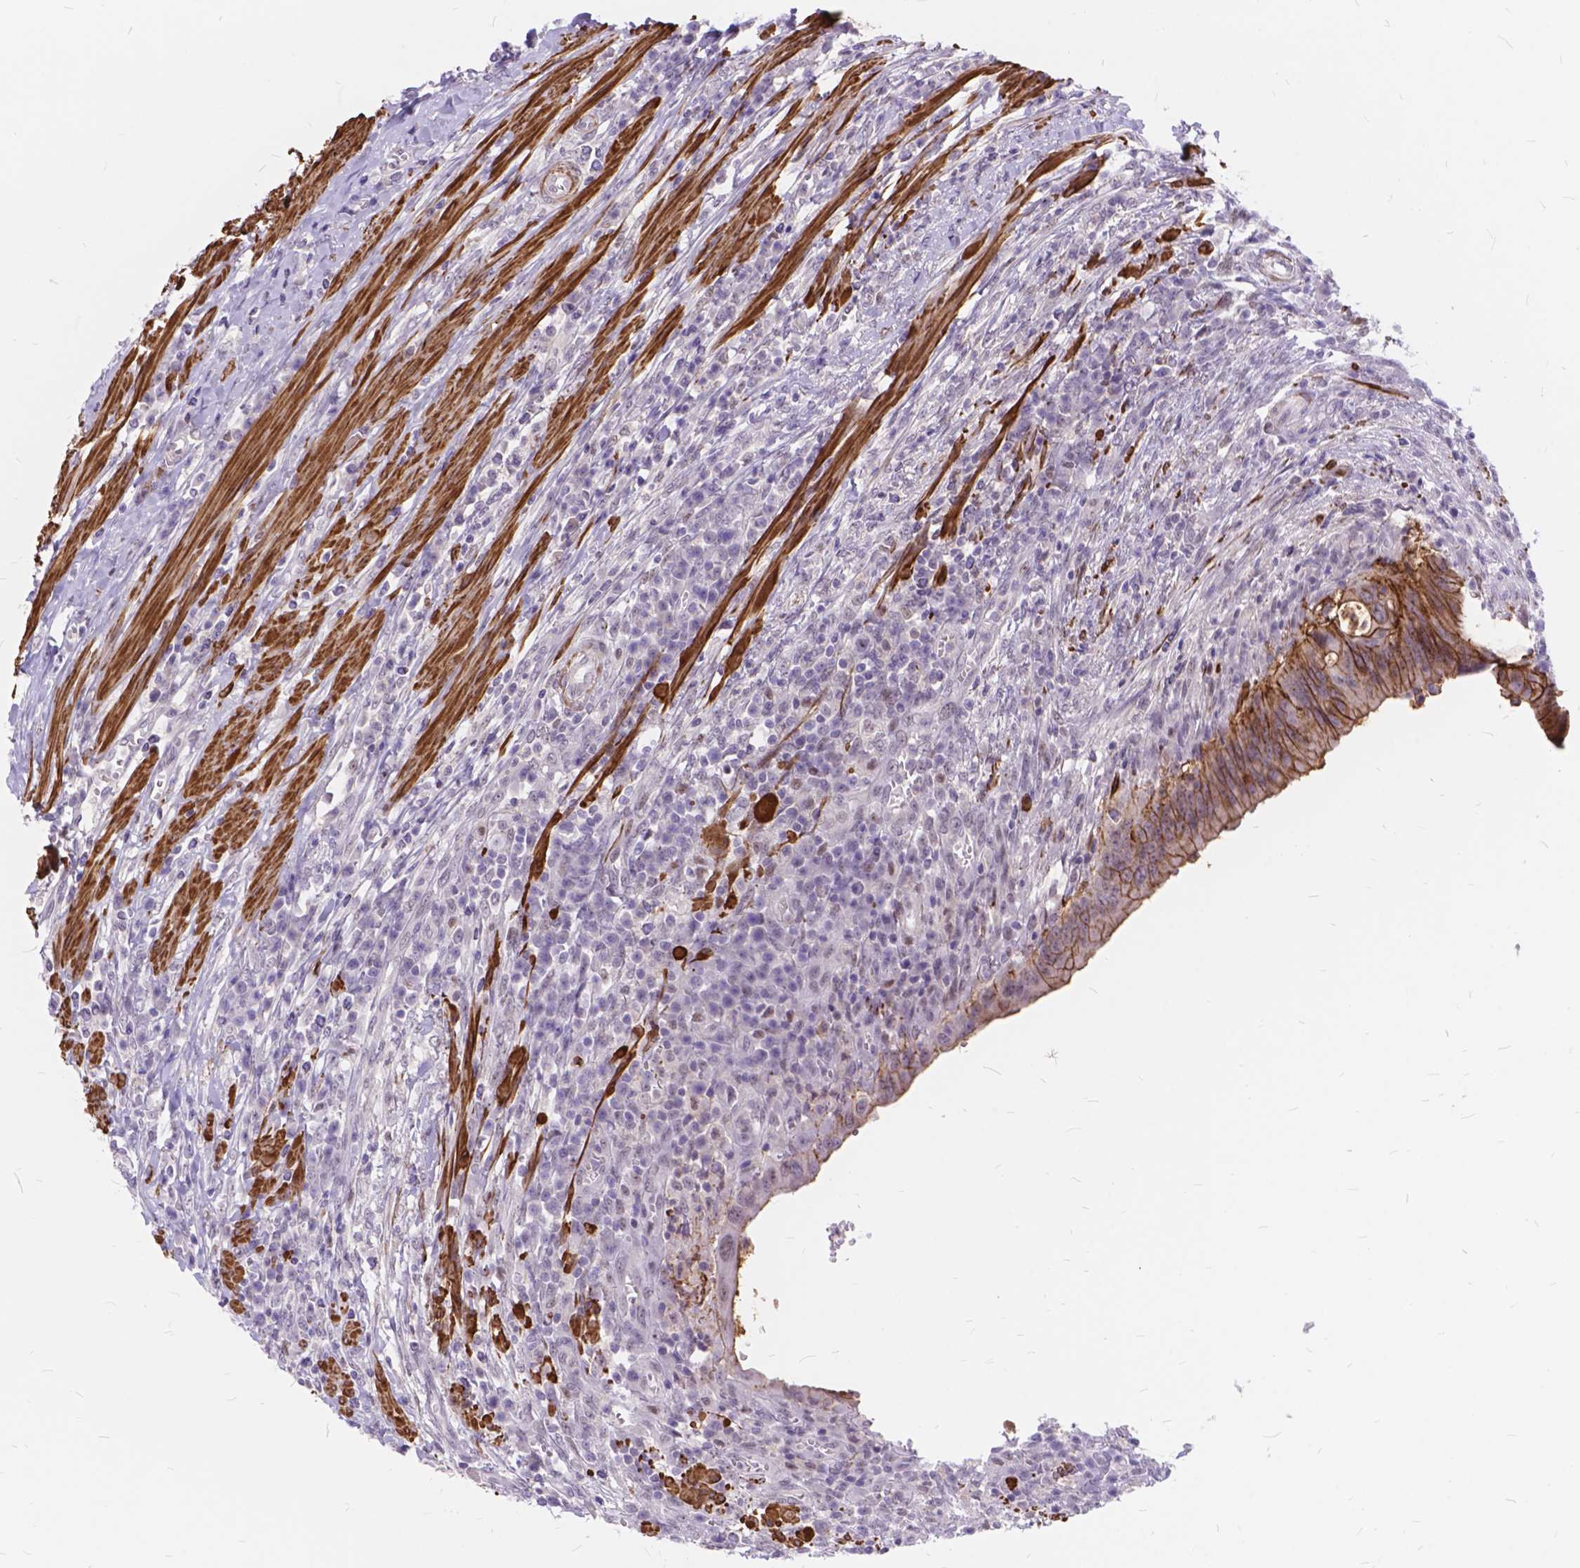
{"staining": {"intensity": "strong", "quantity": ">75%", "location": "cytoplasmic/membranous"}, "tissue": "colorectal cancer", "cell_type": "Tumor cells", "image_type": "cancer", "snomed": [{"axis": "morphology", "description": "Adenocarcinoma, NOS"}, {"axis": "topography", "description": "Colon"}], "caption": "IHC staining of adenocarcinoma (colorectal), which exhibits high levels of strong cytoplasmic/membranous expression in approximately >75% of tumor cells indicating strong cytoplasmic/membranous protein positivity. The staining was performed using DAB (brown) for protein detection and nuclei were counterstained in hematoxylin (blue).", "gene": "MAN2C1", "patient": {"sex": "male", "age": 65}}